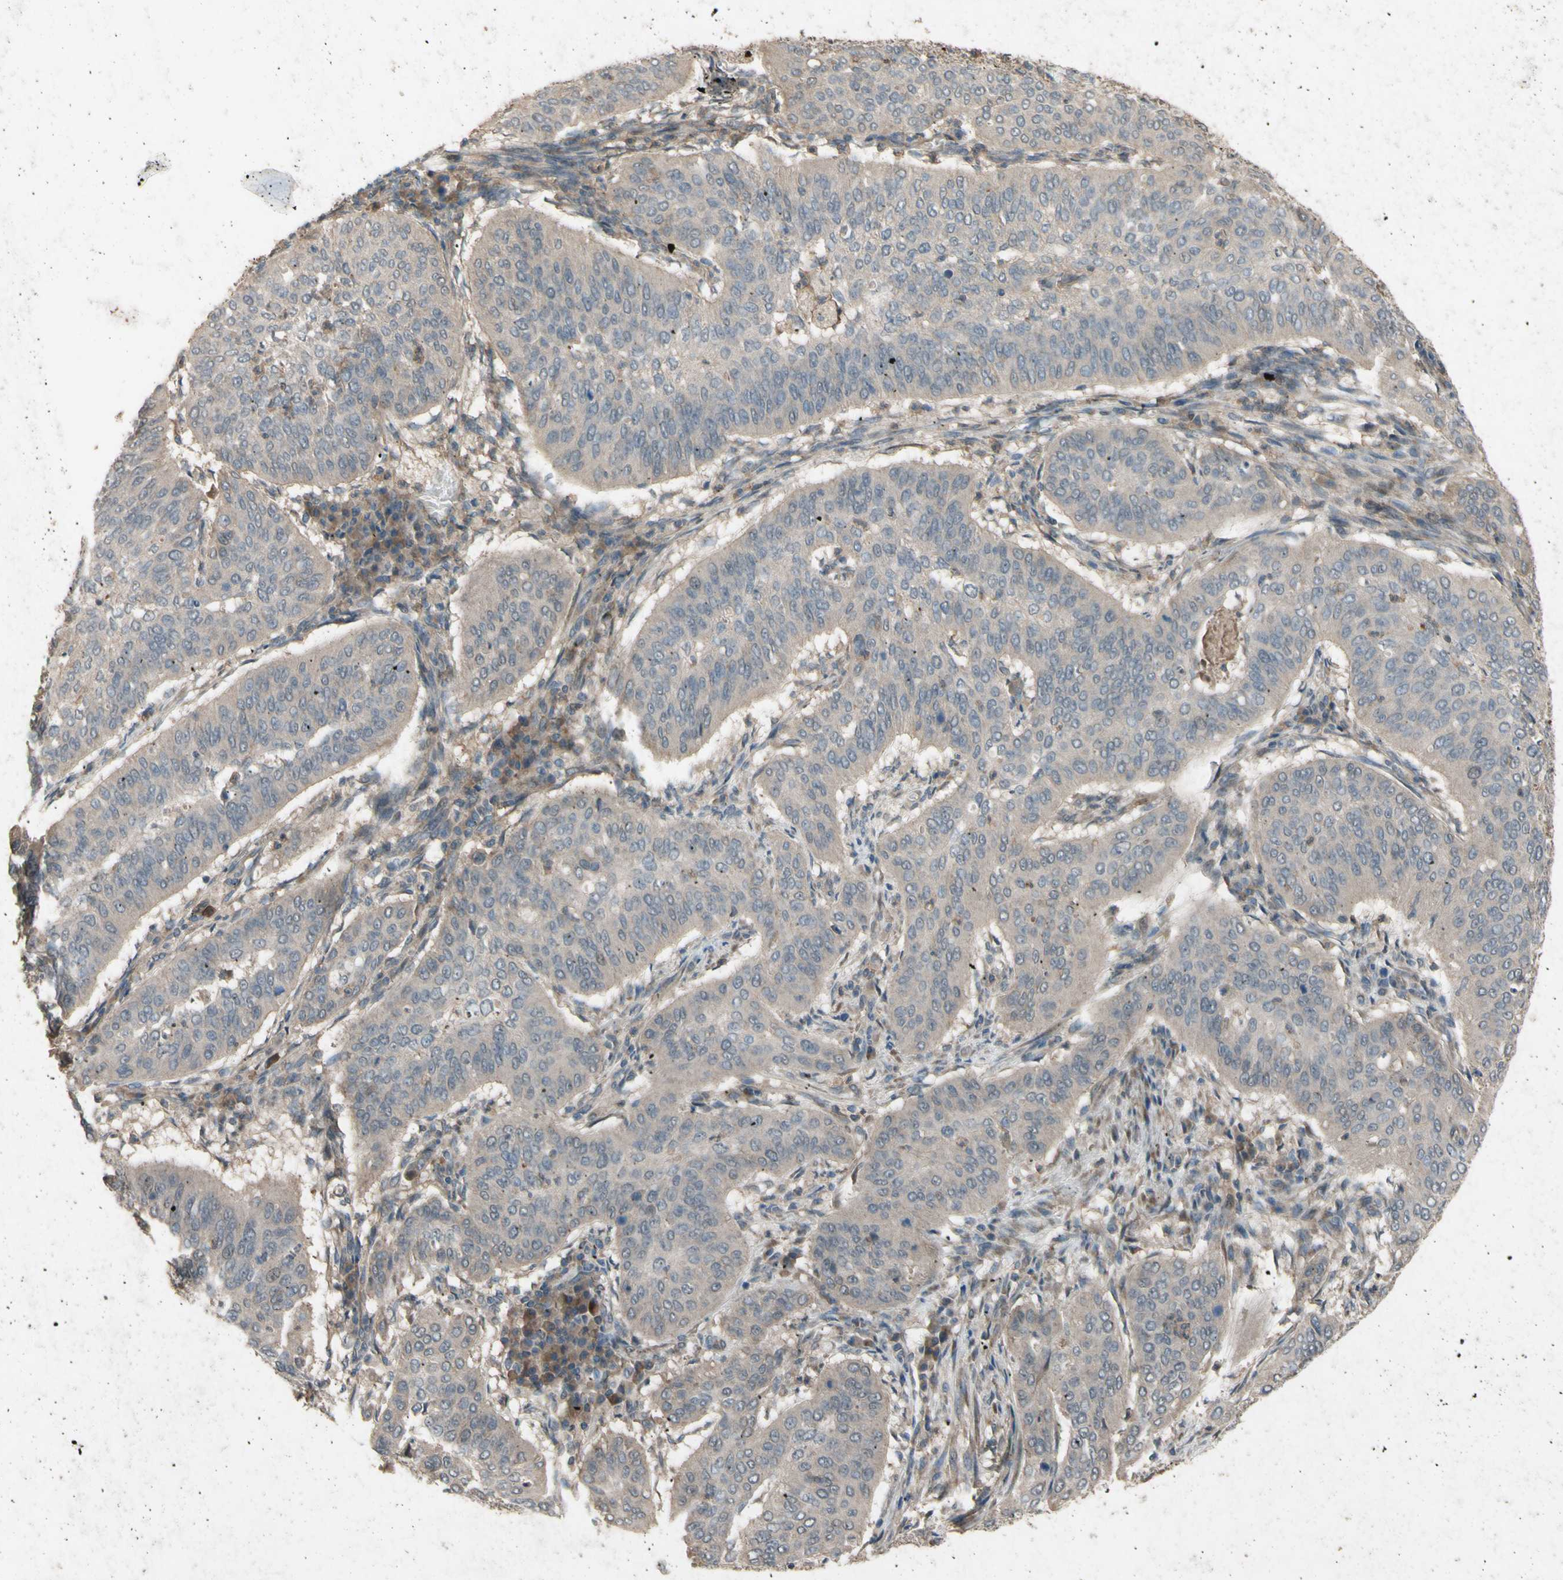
{"staining": {"intensity": "weak", "quantity": ">75%", "location": "cytoplasmic/membranous"}, "tissue": "cervical cancer", "cell_type": "Tumor cells", "image_type": "cancer", "snomed": [{"axis": "morphology", "description": "Normal tissue, NOS"}, {"axis": "morphology", "description": "Squamous cell carcinoma, NOS"}, {"axis": "topography", "description": "Cervix"}], "caption": "Human squamous cell carcinoma (cervical) stained for a protein (brown) demonstrates weak cytoplasmic/membranous positive staining in approximately >75% of tumor cells.", "gene": "SHROOM4", "patient": {"sex": "female", "age": 39}}